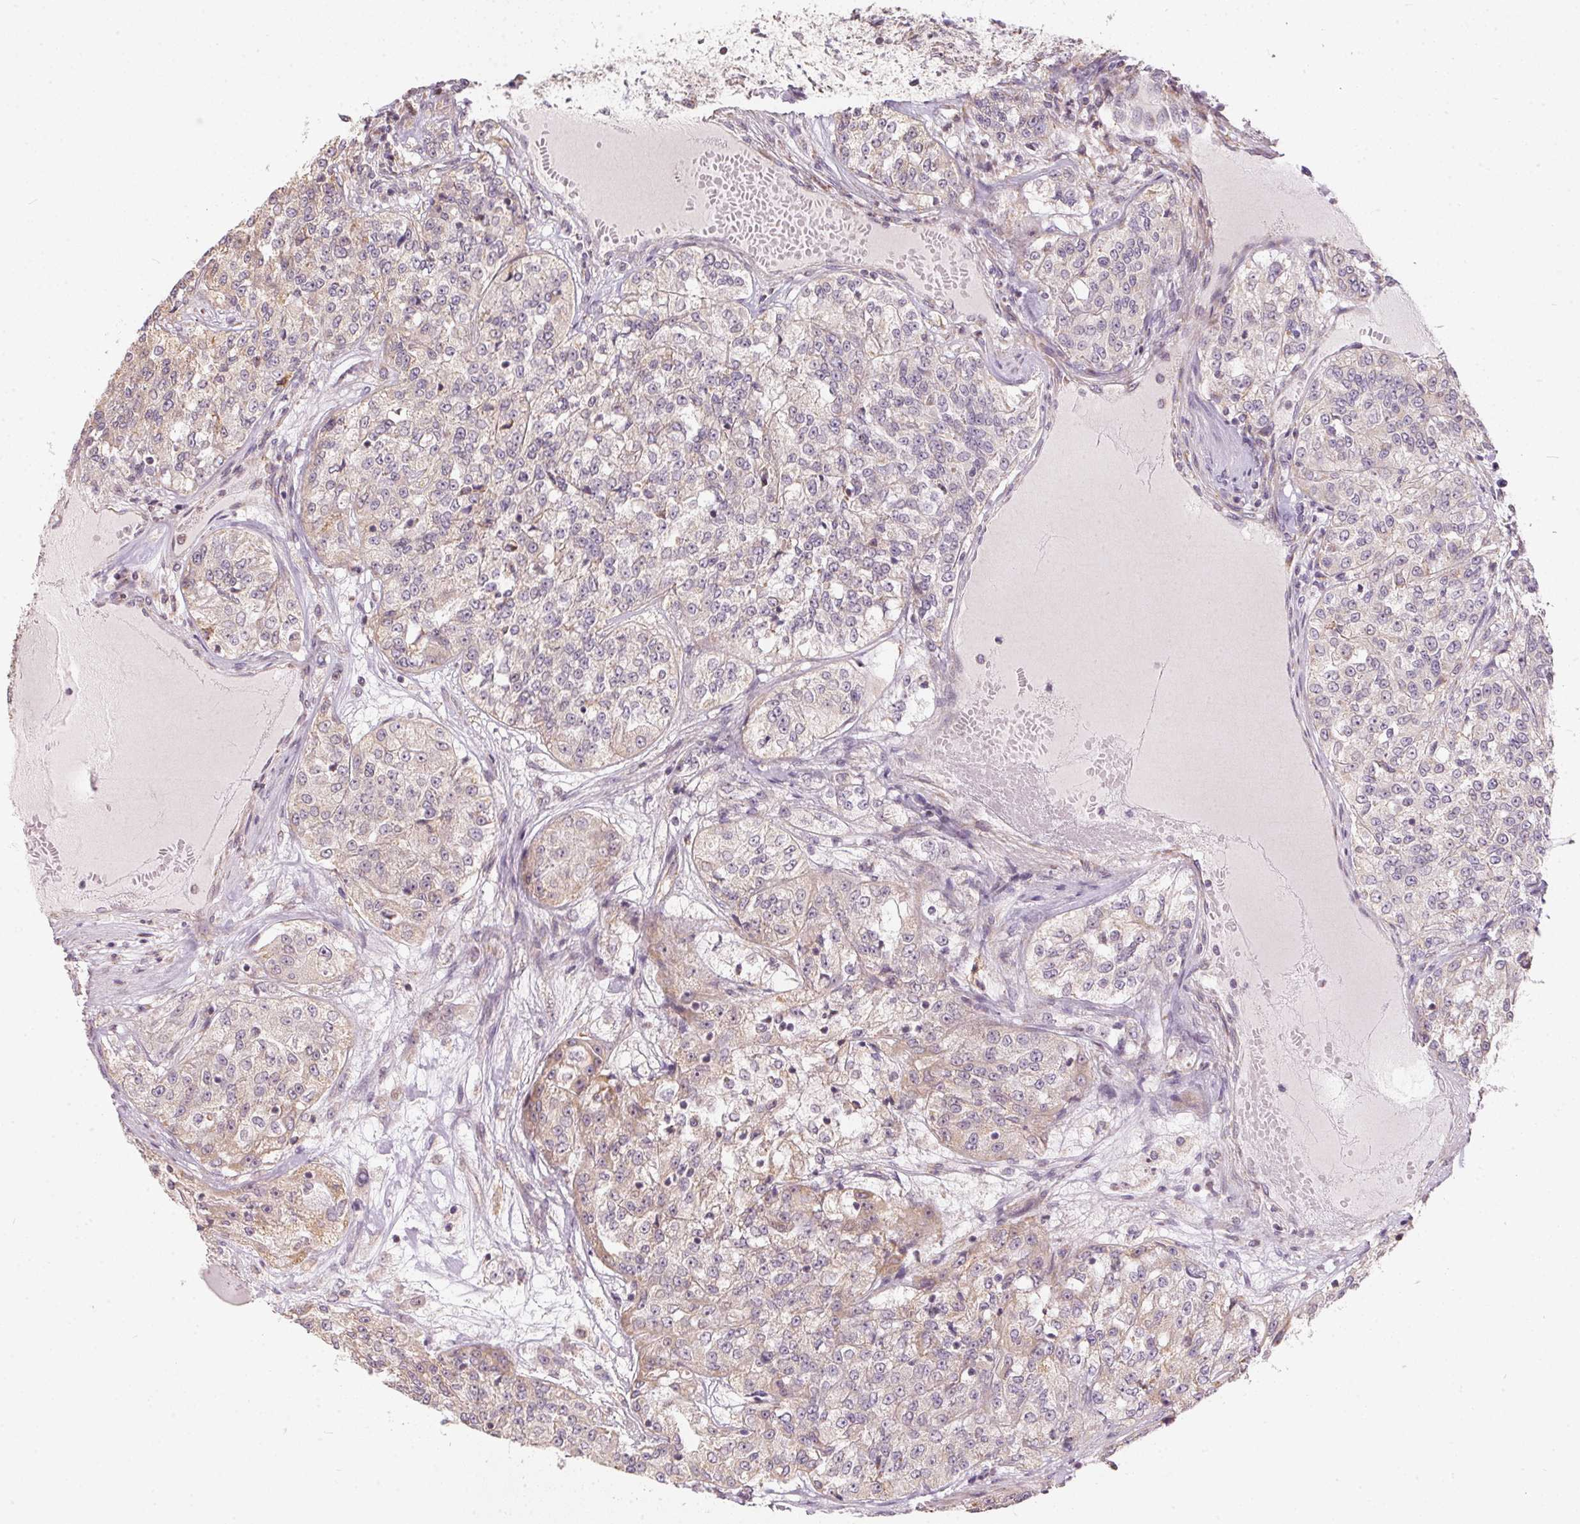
{"staining": {"intensity": "weak", "quantity": "<25%", "location": "cytoplasmic/membranous"}, "tissue": "renal cancer", "cell_type": "Tumor cells", "image_type": "cancer", "snomed": [{"axis": "morphology", "description": "Adenocarcinoma, NOS"}, {"axis": "topography", "description": "Kidney"}], "caption": "Human renal cancer stained for a protein using immunohistochemistry (IHC) exhibits no staining in tumor cells.", "gene": "VWA5B2", "patient": {"sex": "female", "age": 63}}